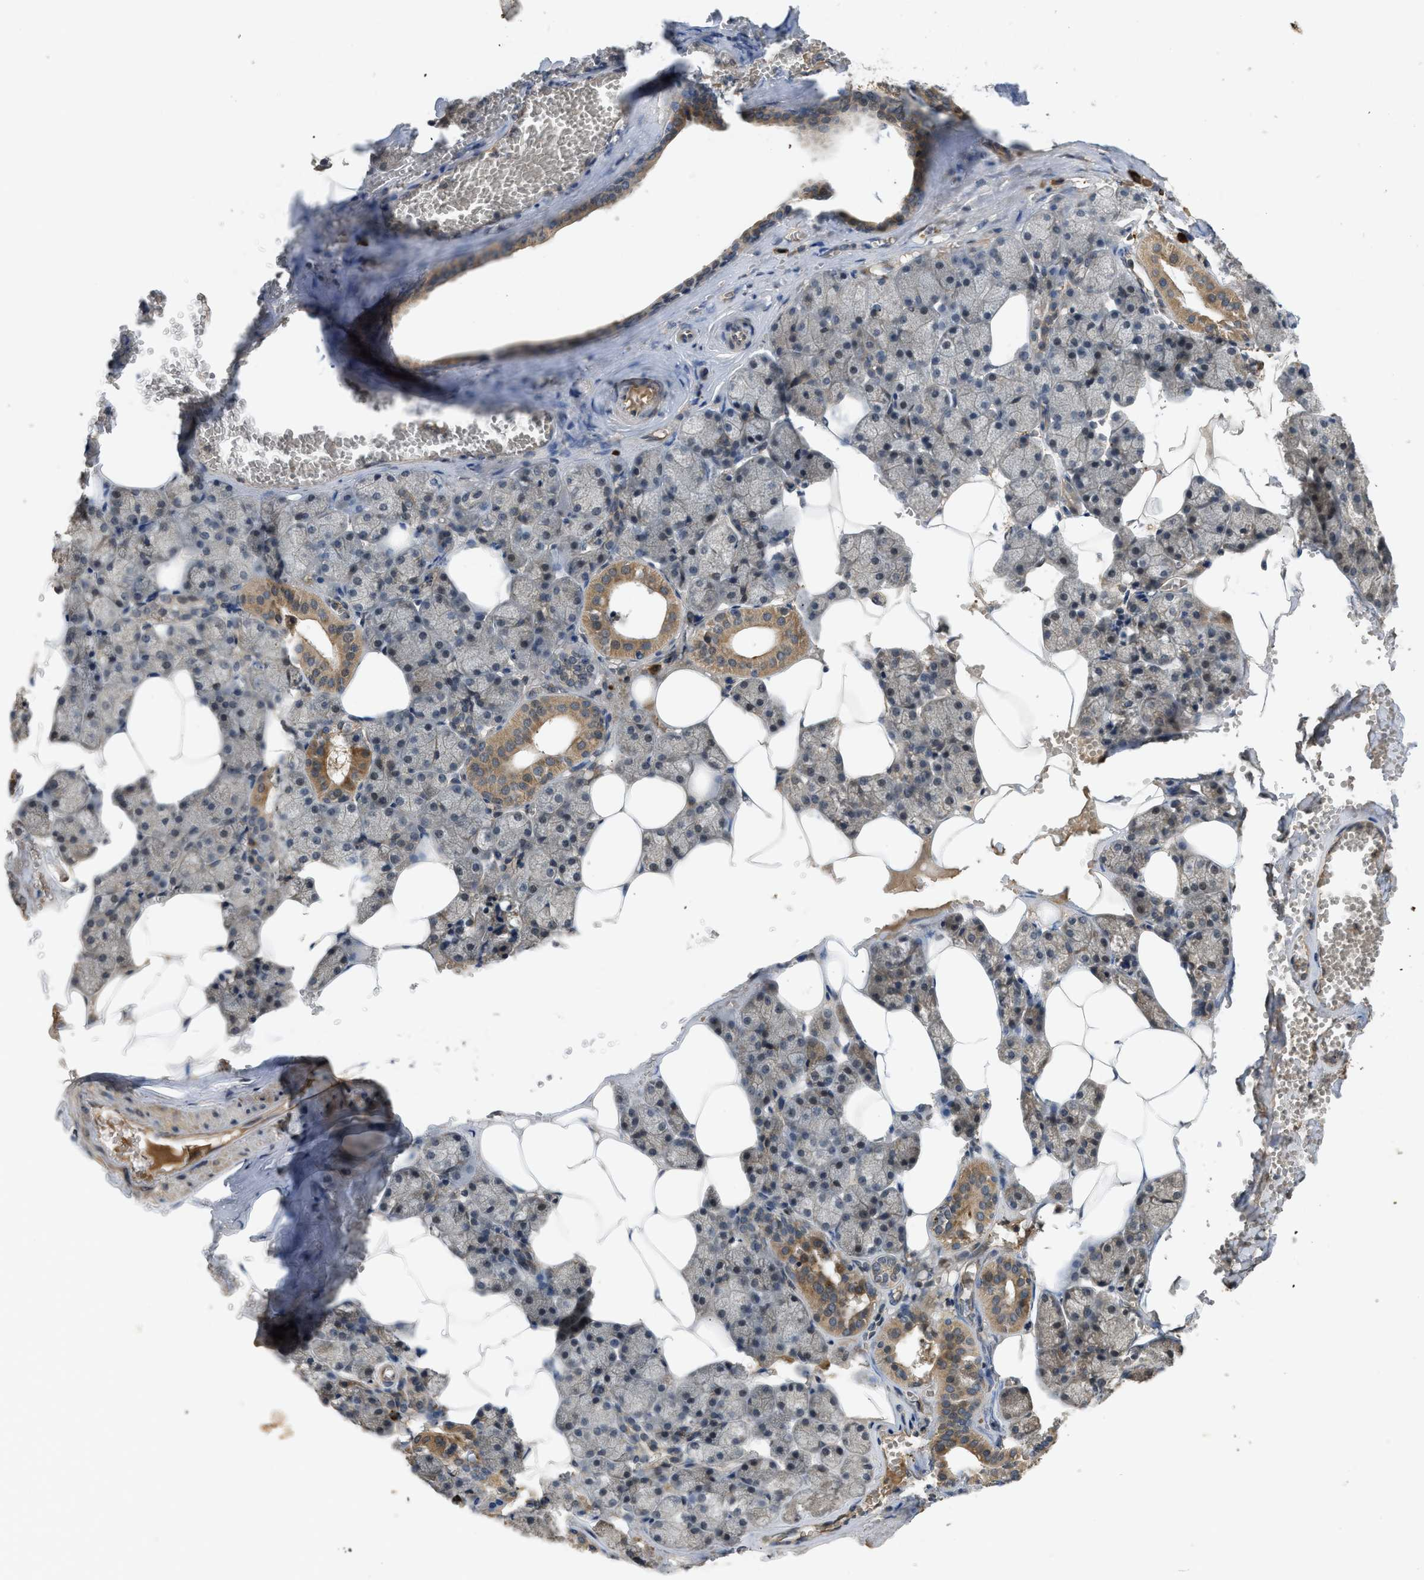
{"staining": {"intensity": "moderate", "quantity": "<25%", "location": "cytoplasmic/membranous"}, "tissue": "salivary gland", "cell_type": "Glandular cells", "image_type": "normal", "snomed": [{"axis": "morphology", "description": "Normal tissue, NOS"}, {"axis": "topography", "description": "Salivary gland"}], "caption": "Immunohistochemistry of normal salivary gland demonstrates low levels of moderate cytoplasmic/membranous expression in about <25% of glandular cells. (Stains: DAB in brown, nuclei in blue, Microscopy: brightfield microscopy at high magnification).", "gene": "ADCY8", "patient": {"sex": "male", "age": 62}}